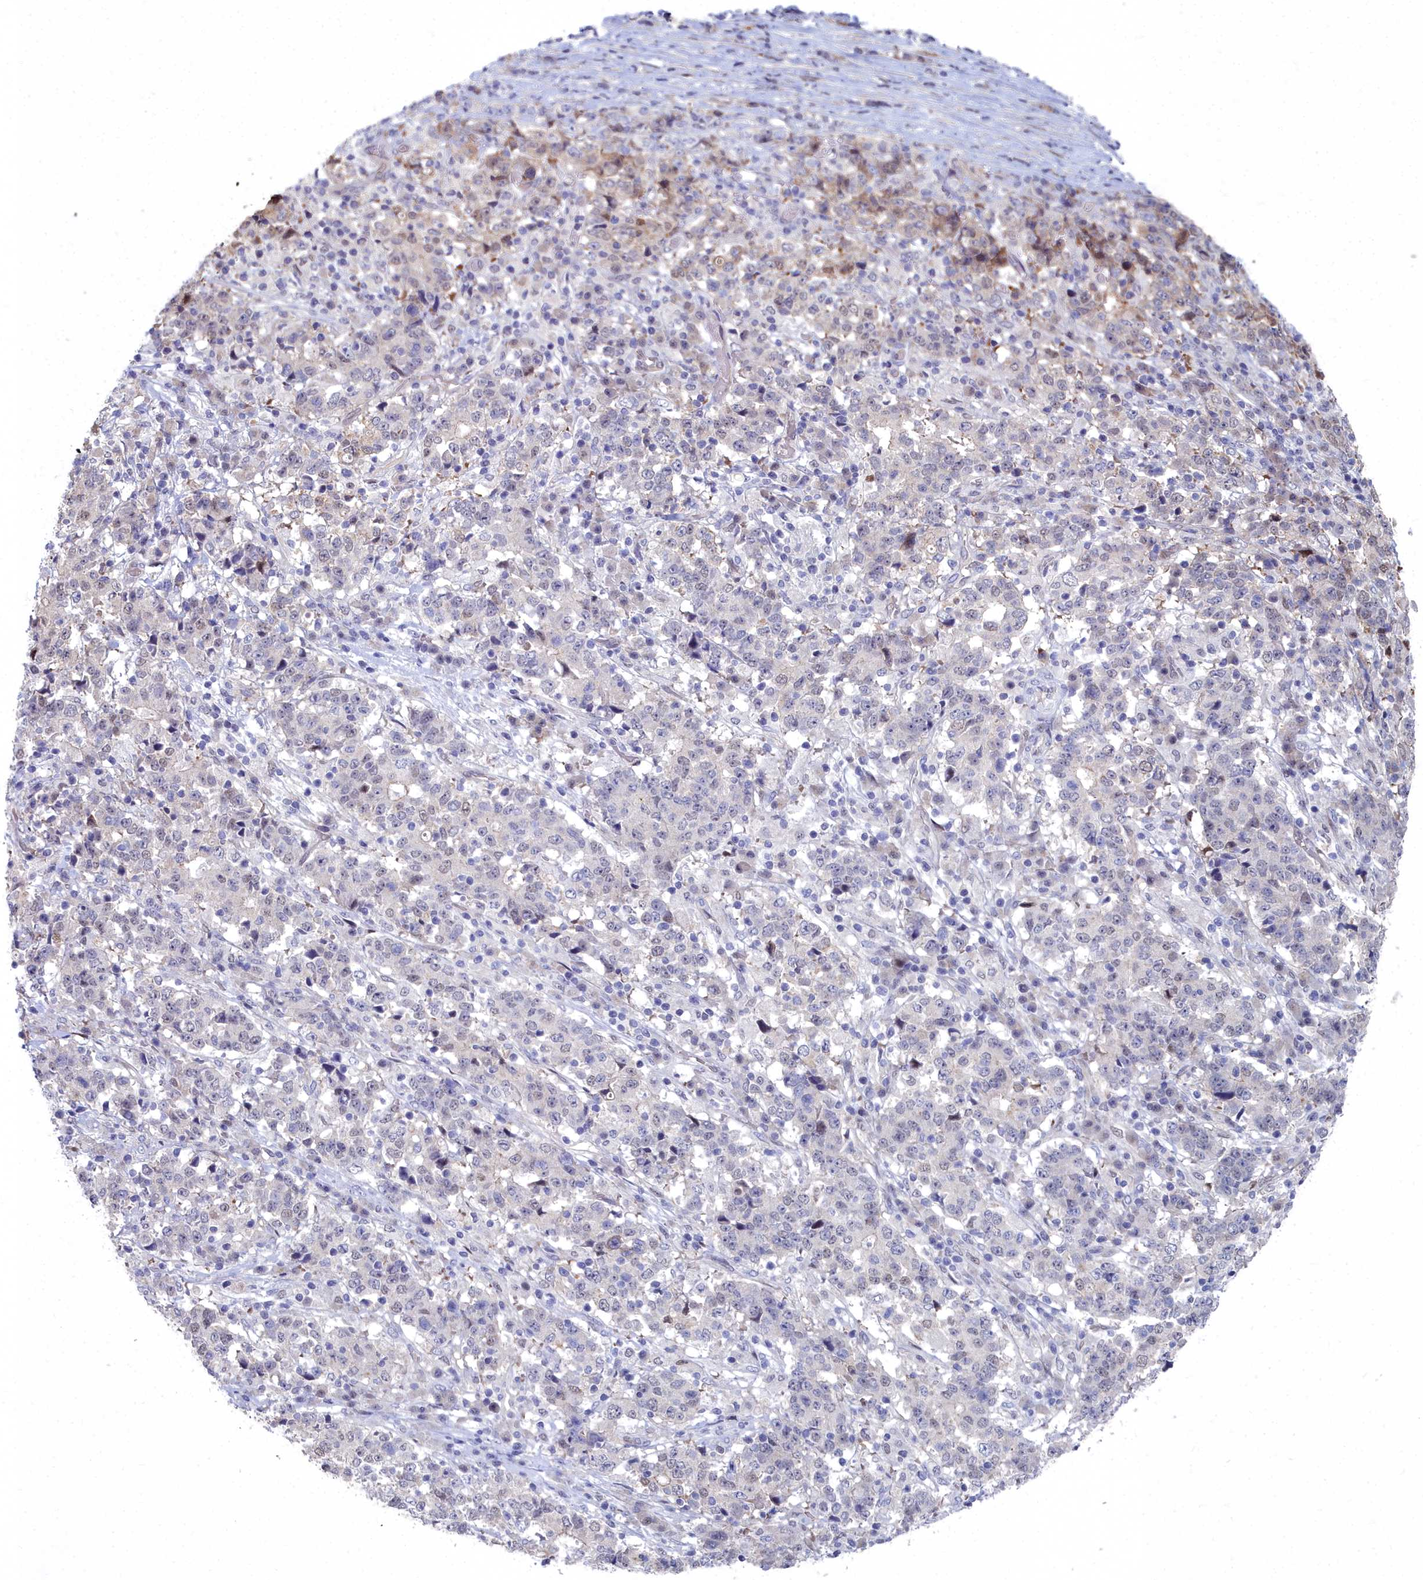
{"staining": {"intensity": "negative", "quantity": "none", "location": "none"}, "tissue": "stomach cancer", "cell_type": "Tumor cells", "image_type": "cancer", "snomed": [{"axis": "morphology", "description": "Adenocarcinoma, NOS"}, {"axis": "topography", "description": "Stomach"}], "caption": "A high-resolution image shows immunohistochemistry staining of stomach cancer (adenocarcinoma), which exhibits no significant positivity in tumor cells. (Stains: DAB (3,3'-diaminobenzidine) immunohistochemistry (IHC) with hematoxylin counter stain, Microscopy: brightfield microscopy at high magnification).", "gene": "RPS27A", "patient": {"sex": "male", "age": 59}}